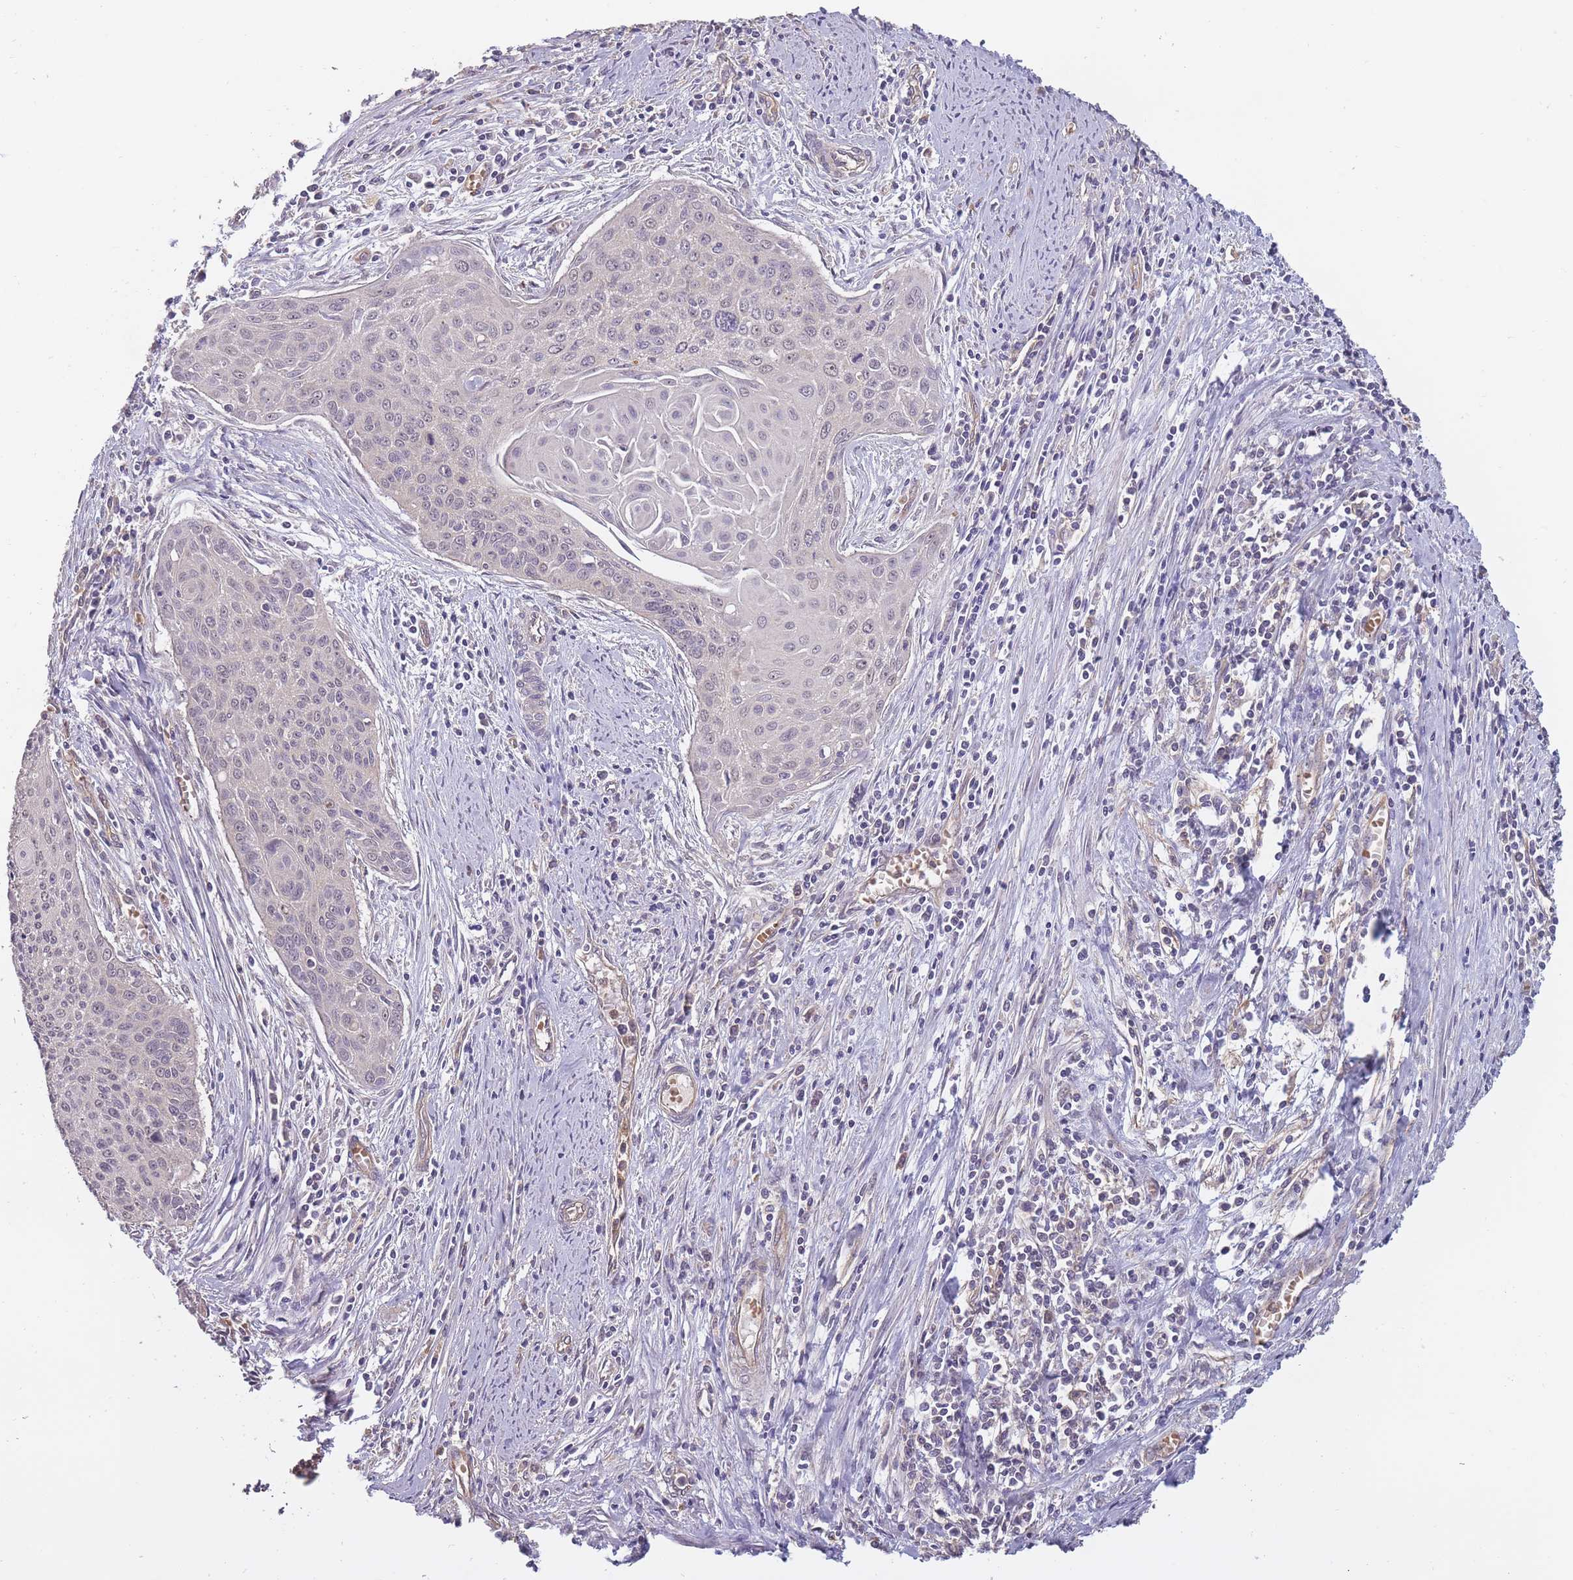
{"staining": {"intensity": "negative", "quantity": "none", "location": "none"}, "tissue": "cervical cancer", "cell_type": "Tumor cells", "image_type": "cancer", "snomed": [{"axis": "morphology", "description": "Squamous cell carcinoma, NOS"}, {"axis": "topography", "description": "Cervix"}], "caption": "The micrograph exhibits no significant staining in tumor cells of cervical cancer.", "gene": "KIAA1755", "patient": {"sex": "female", "age": 55}}